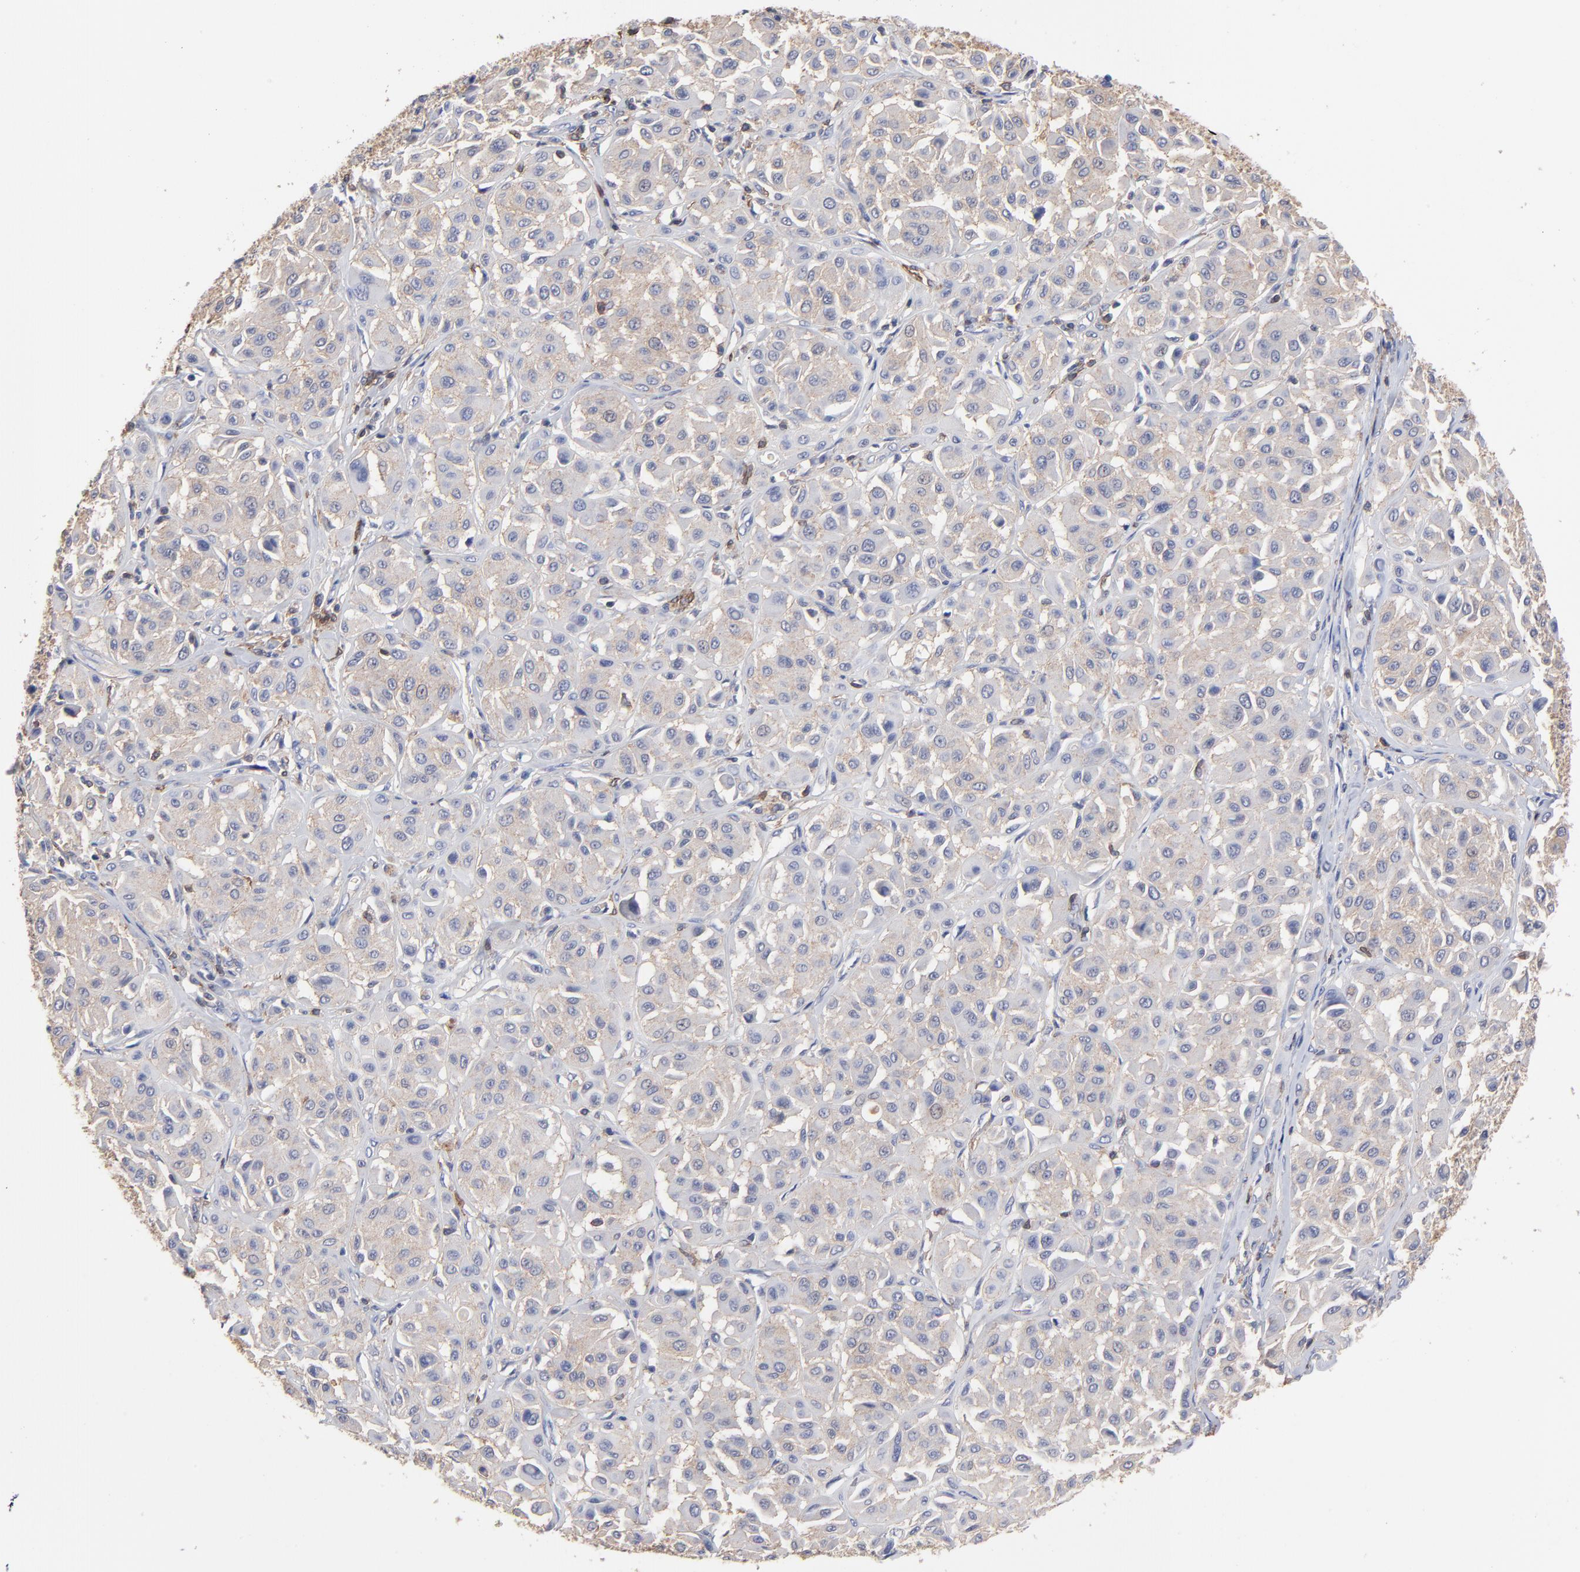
{"staining": {"intensity": "moderate", "quantity": ">75%", "location": "cytoplasmic/membranous"}, "tissue": "melanoma", "cell_type": "Tumor cells", "image_type": "cancer", "snomed": [{"axis": "morphology", "description": "Malignant melanoma, Metastatic site"}, {"axis": "topography", "description": "Soft tissue"}], "caption": "Tumor cells exhibit medium levels of moderate cytoplasmic/membranous expression in about >75% of cells in melanoma.", "gene": "ASL", "patient": {"sex": "male", "age": 41}}